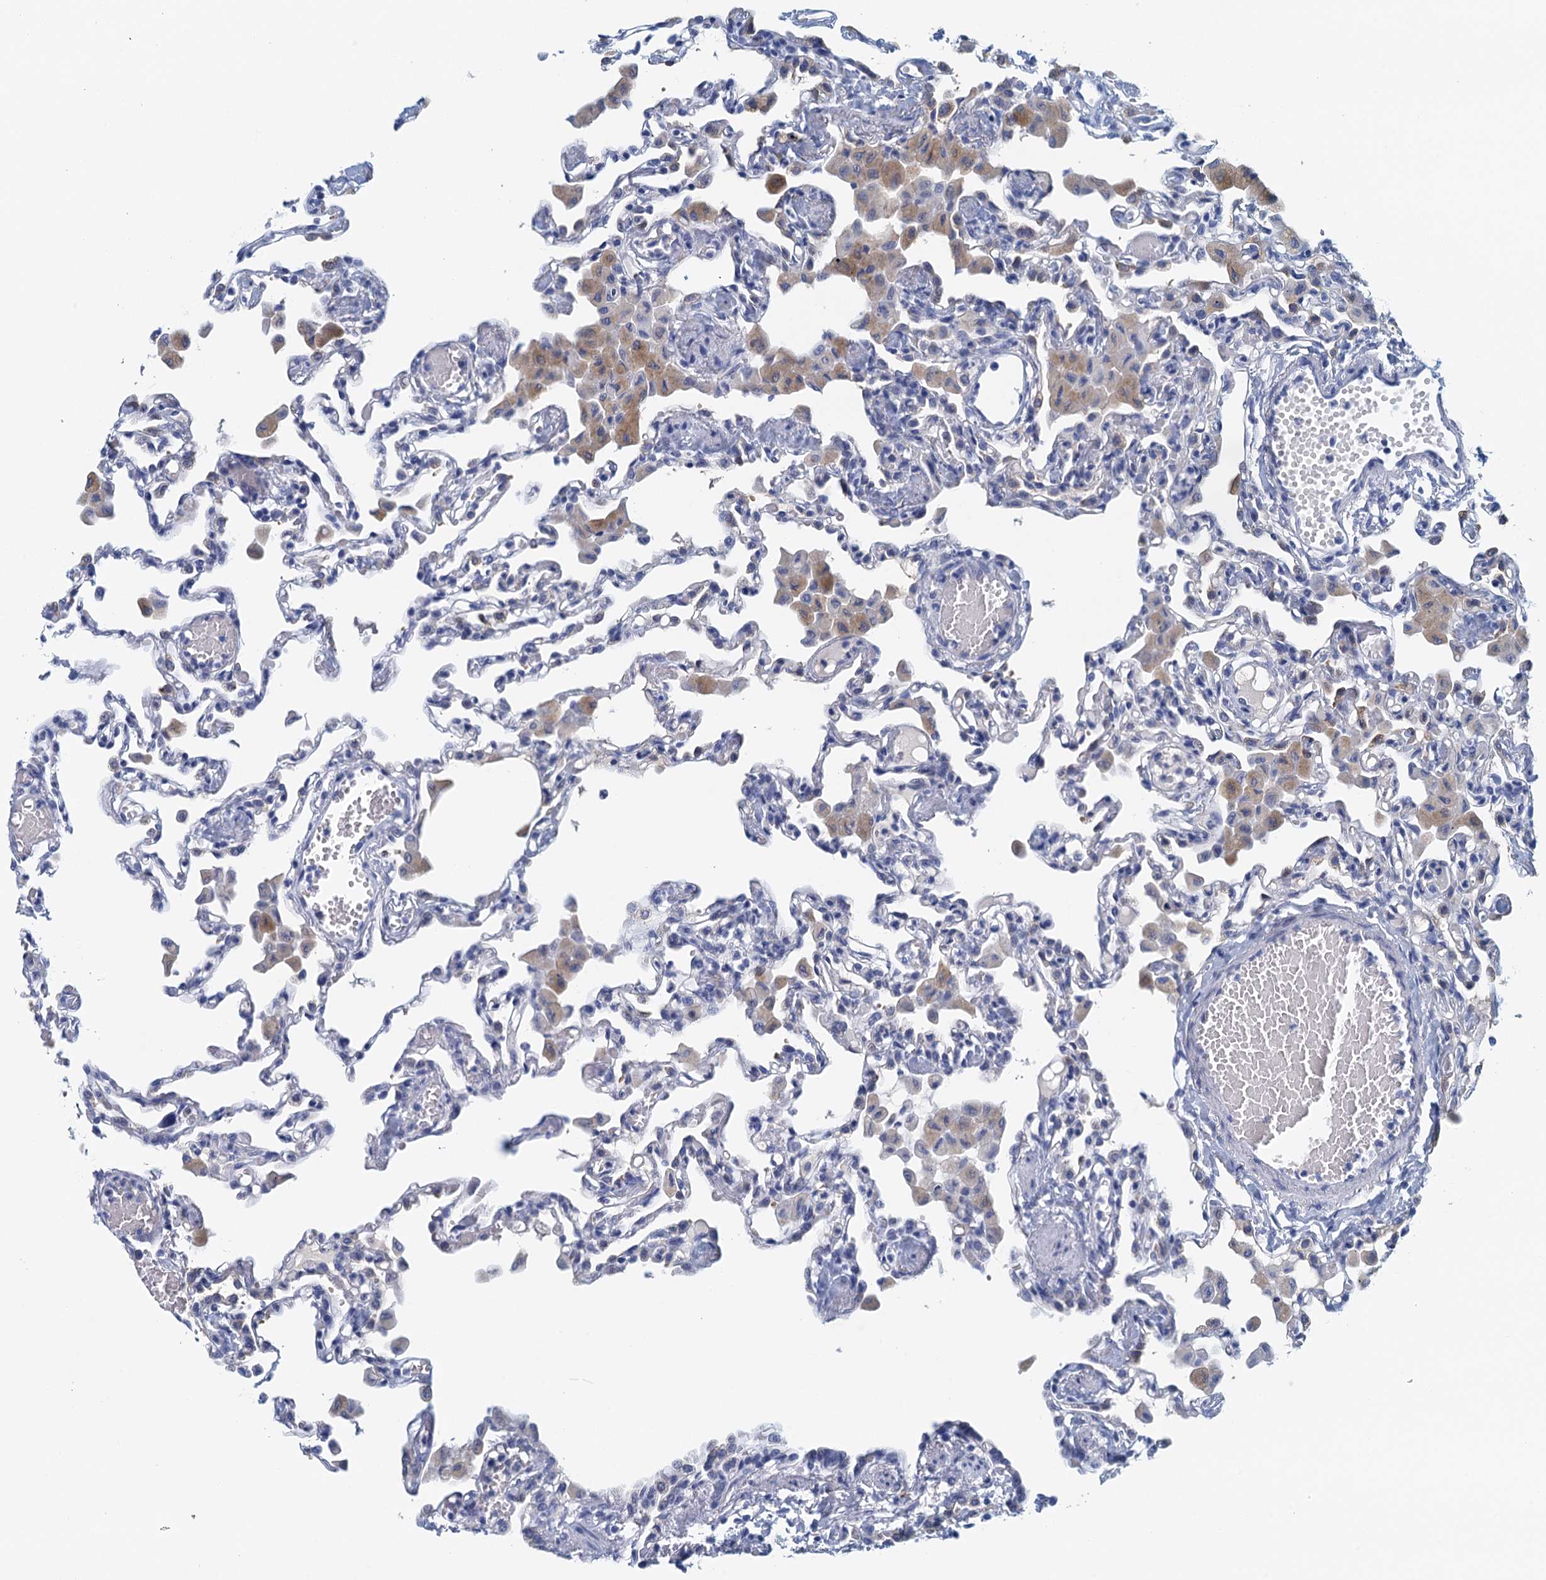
{"staining": {"intensity": "negative", "quantity": "none", "location": "none"}, "tissue": "lung", "cell_type": "Alveolar cells", "image_type": "normal", "snomed": [{"axis": "morphology", "description": "Normal tissue, NOS"}, {"axis": "topography", "description": "Bronchus"}, {"axis": "topography", "description": "Lung"}], "caption": "High magnification brightfield microscopy of unremarkable lung stained with DAB (brown) and counterstained with hematoxylin (blue): alveolar cells show no significant staining.", "gene": "CYP51A1", "patient": {"sex": "female", "age": 49}}